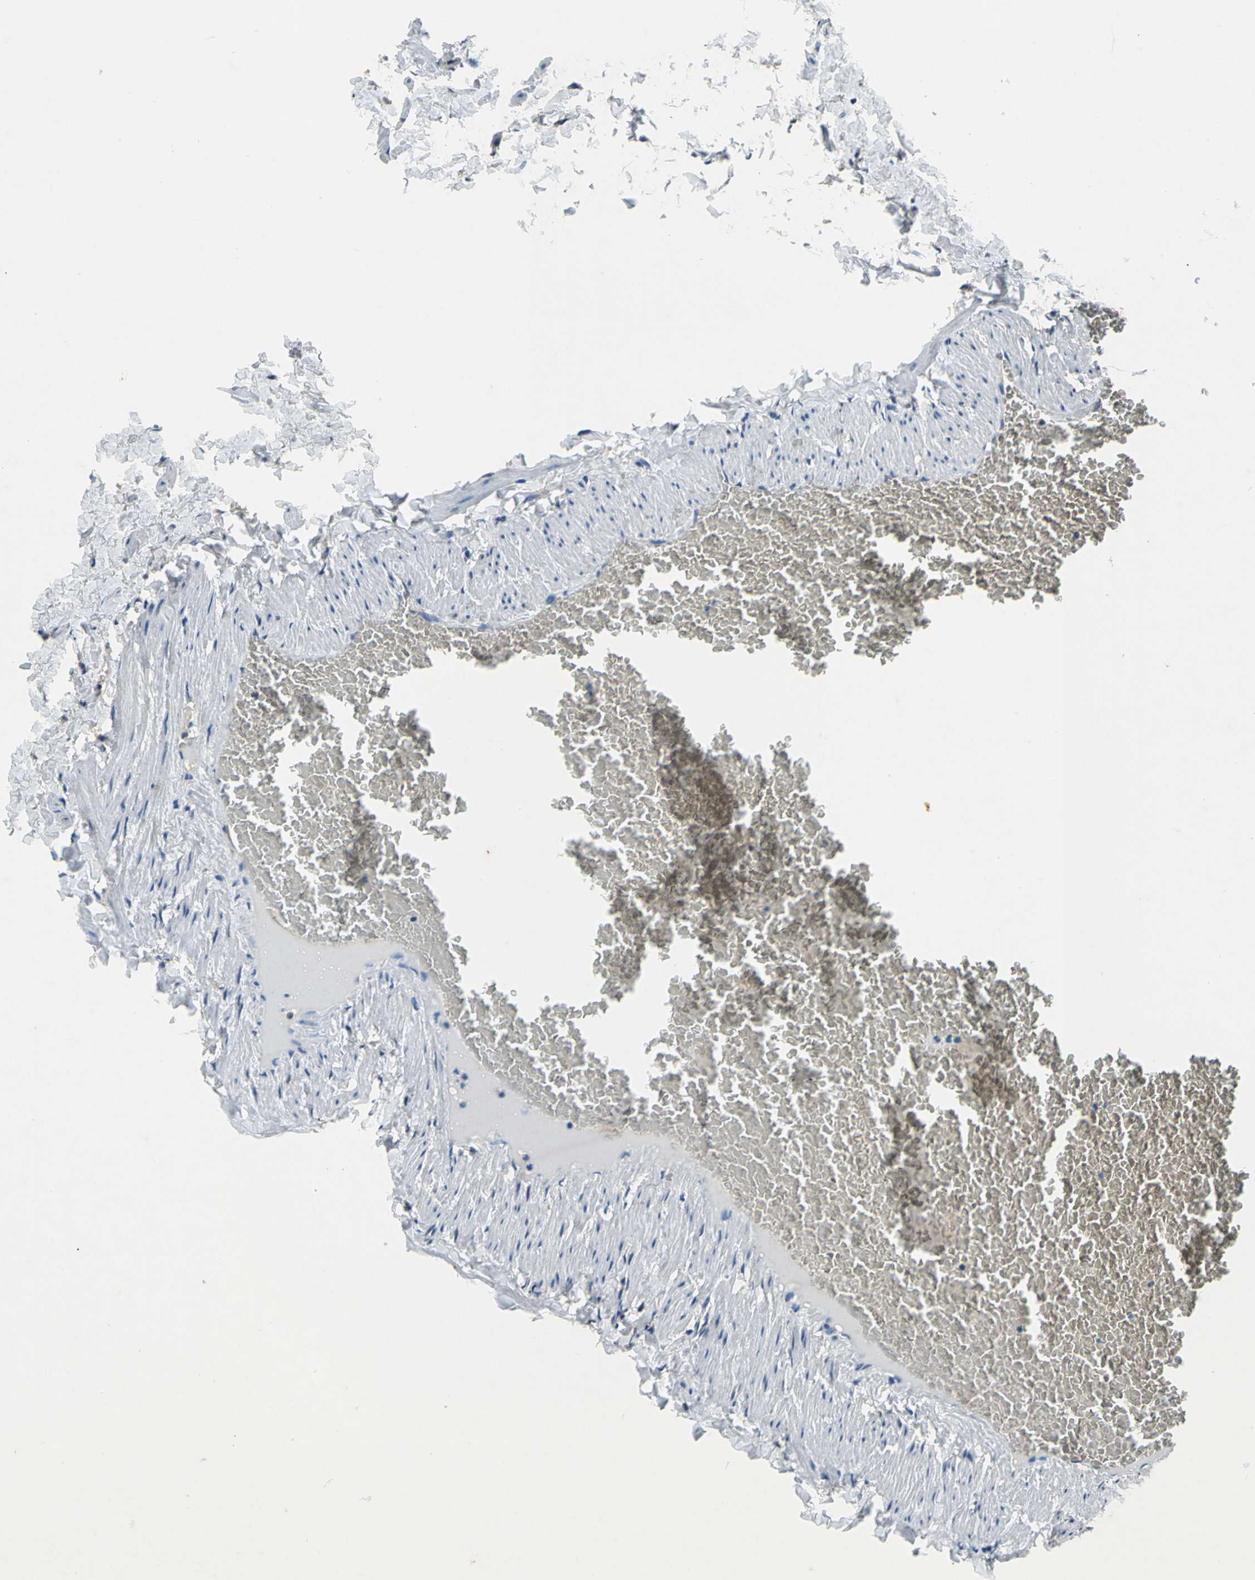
{"staining": {"intensity": "moderate", "quantity": "<25%", "location": "cytoplasmic/membranous"}, "tissue": "adipose tissue", "cell_type": "Adipocytes", "image_type": "normal", "snomed": [{"axis": "morphology", "description": "Normal tissue, NOS"}, {"axis": "topography", "description": "Vascular tissue"}], "caption": "Moderate cytoplasmic/membranous protein expression is identified in approximately <25% of adipocytes in adipose tissue. The protein is stained brown, and the nuclei are stained in blue (DAB (3,3'-diaminobenzidine) IHC with brightfield microscopy, high magnification).", "gene": "HEPH", "patient": {"sex": "male", "age": 41}}